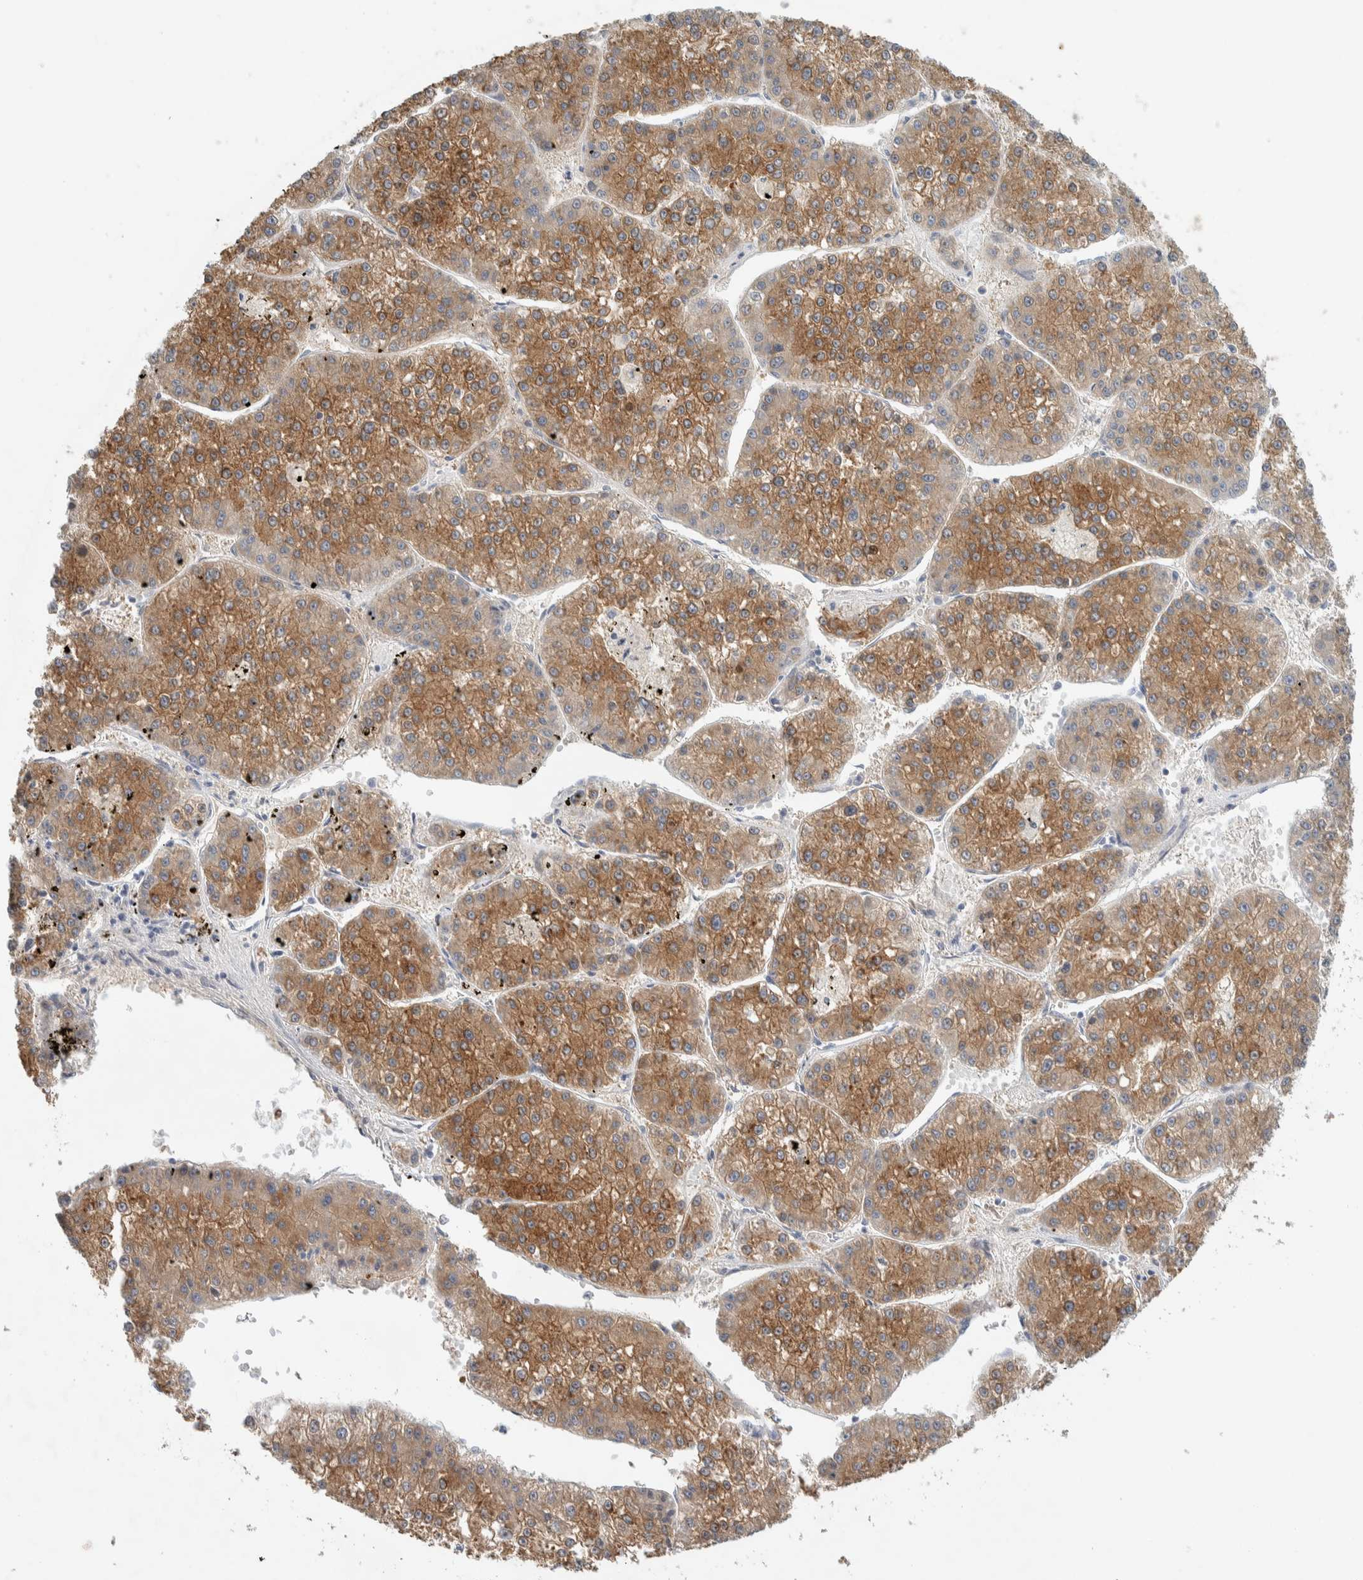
{"staining": {"intensity": "moderate", "quantity": ">75%", "location": "cytoplasmic/membranous"}, "tissue": "liver cancer", "cell_type": "Tumor cells", "image_type": "cancer", "snomed": [{"axis": "morphology", "description": "Carcinoma, Hepatocellular, NOS"}, {"axis": "topography", "description": "Liver"}], "caption": "Immunohistochemistry (IHC) (DAB) staining of human liver cancer (hepatocellular carcinoma) displays moderate cytoplasmic/membranous protein expression in about >75% of tumor cells. The protein is shown in brown color, while the nuclei are stained blue.", "gene": "DEPTOR", "patient": {"sex": "female", "age": 73}}